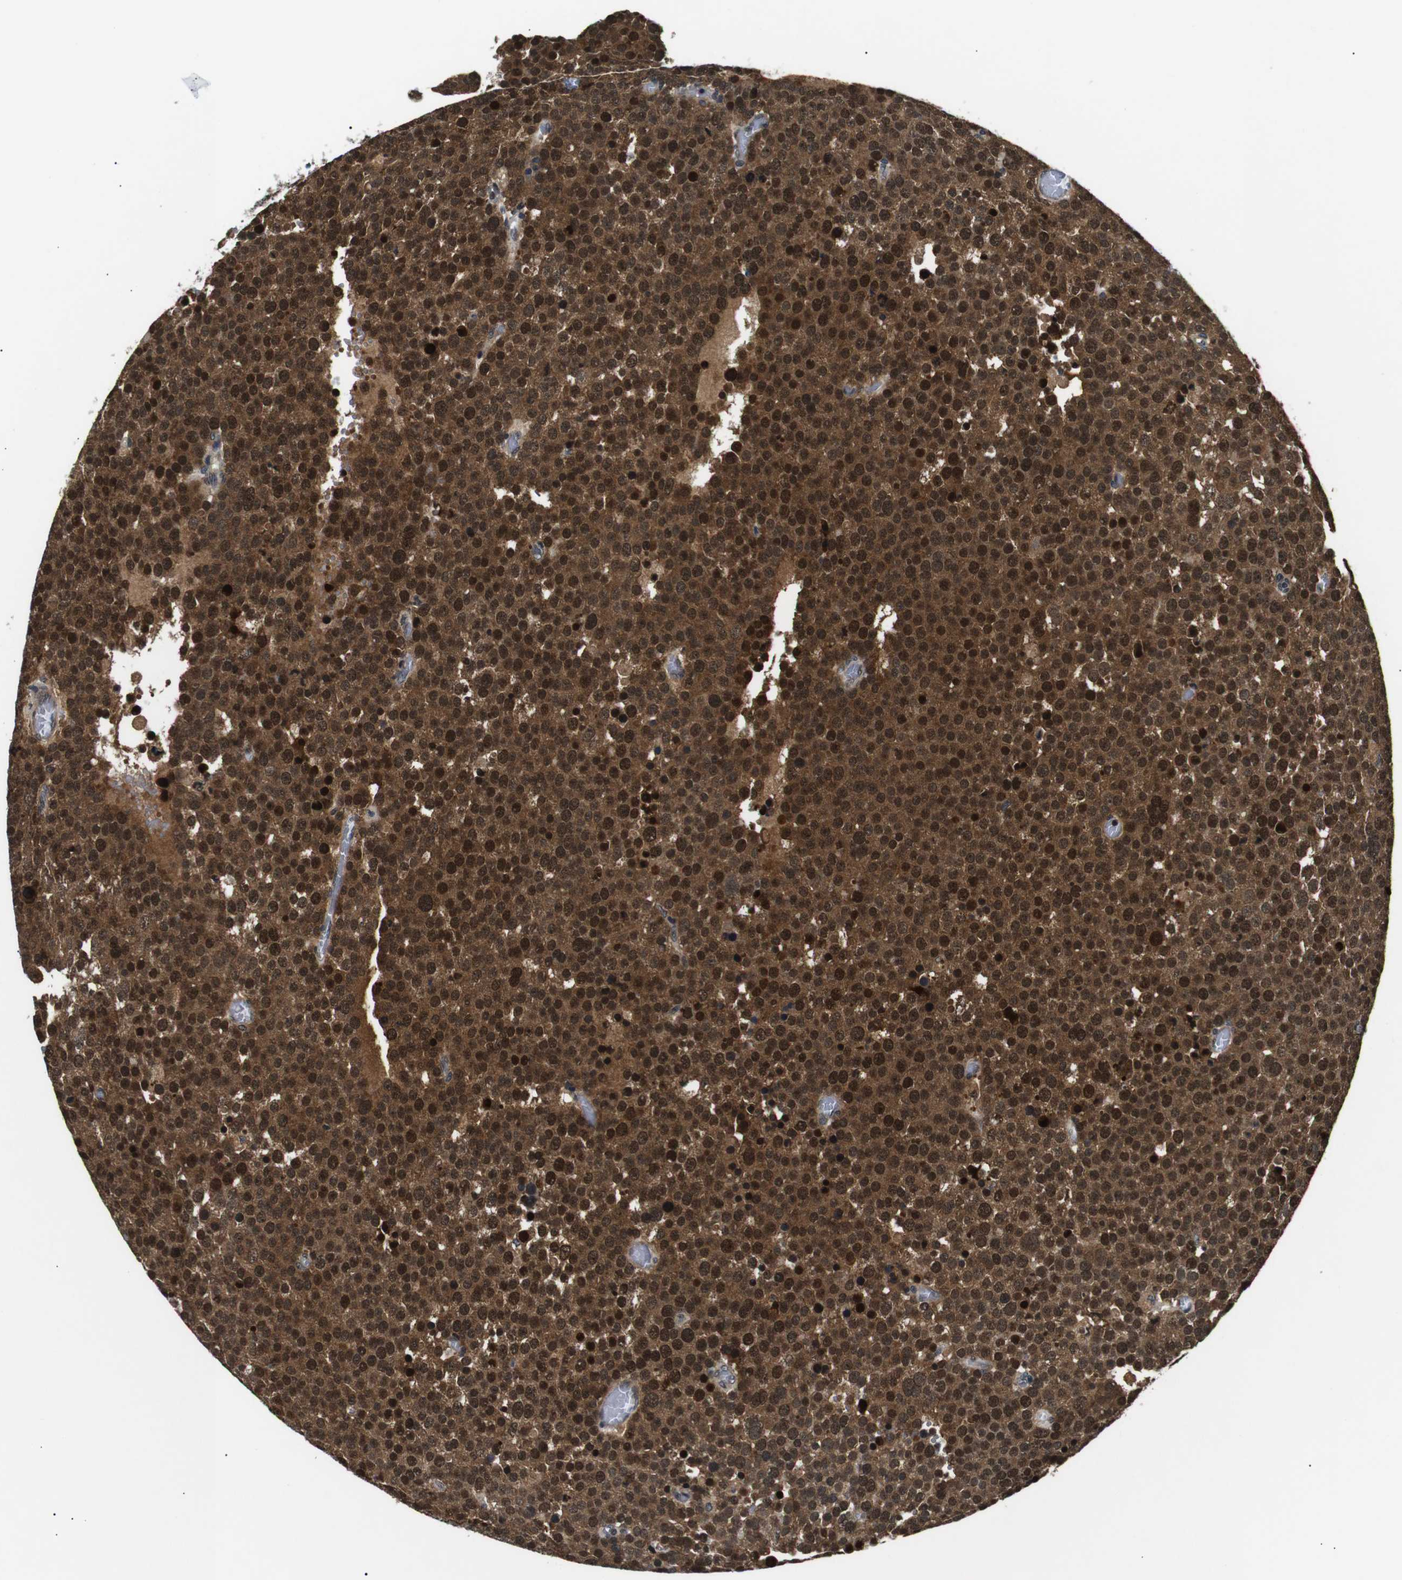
{"staining": {"intensity": "strong", "quantity": ">75%", "location": "cytoplasmic/membranous,nuclear"}, "tissue": "testis cancer", "cell_type": "Tumor cells", "image_type": "cancer", "snomed": [{"axis": "morphology", "description": "Normal tissue, NOS"}, {"axis": "morphology", "description": "Seminoma, NOS"}, {"axis": "topography", "description": "Testis"}], "caption": "Protein expression analysis of human testis seminoma reveals strong cytoplasmic/membranous and nuclear staining in about >75% of tumor cells.", "gene": "SKP1", "patient": {"sex": "male", "age": 71}}